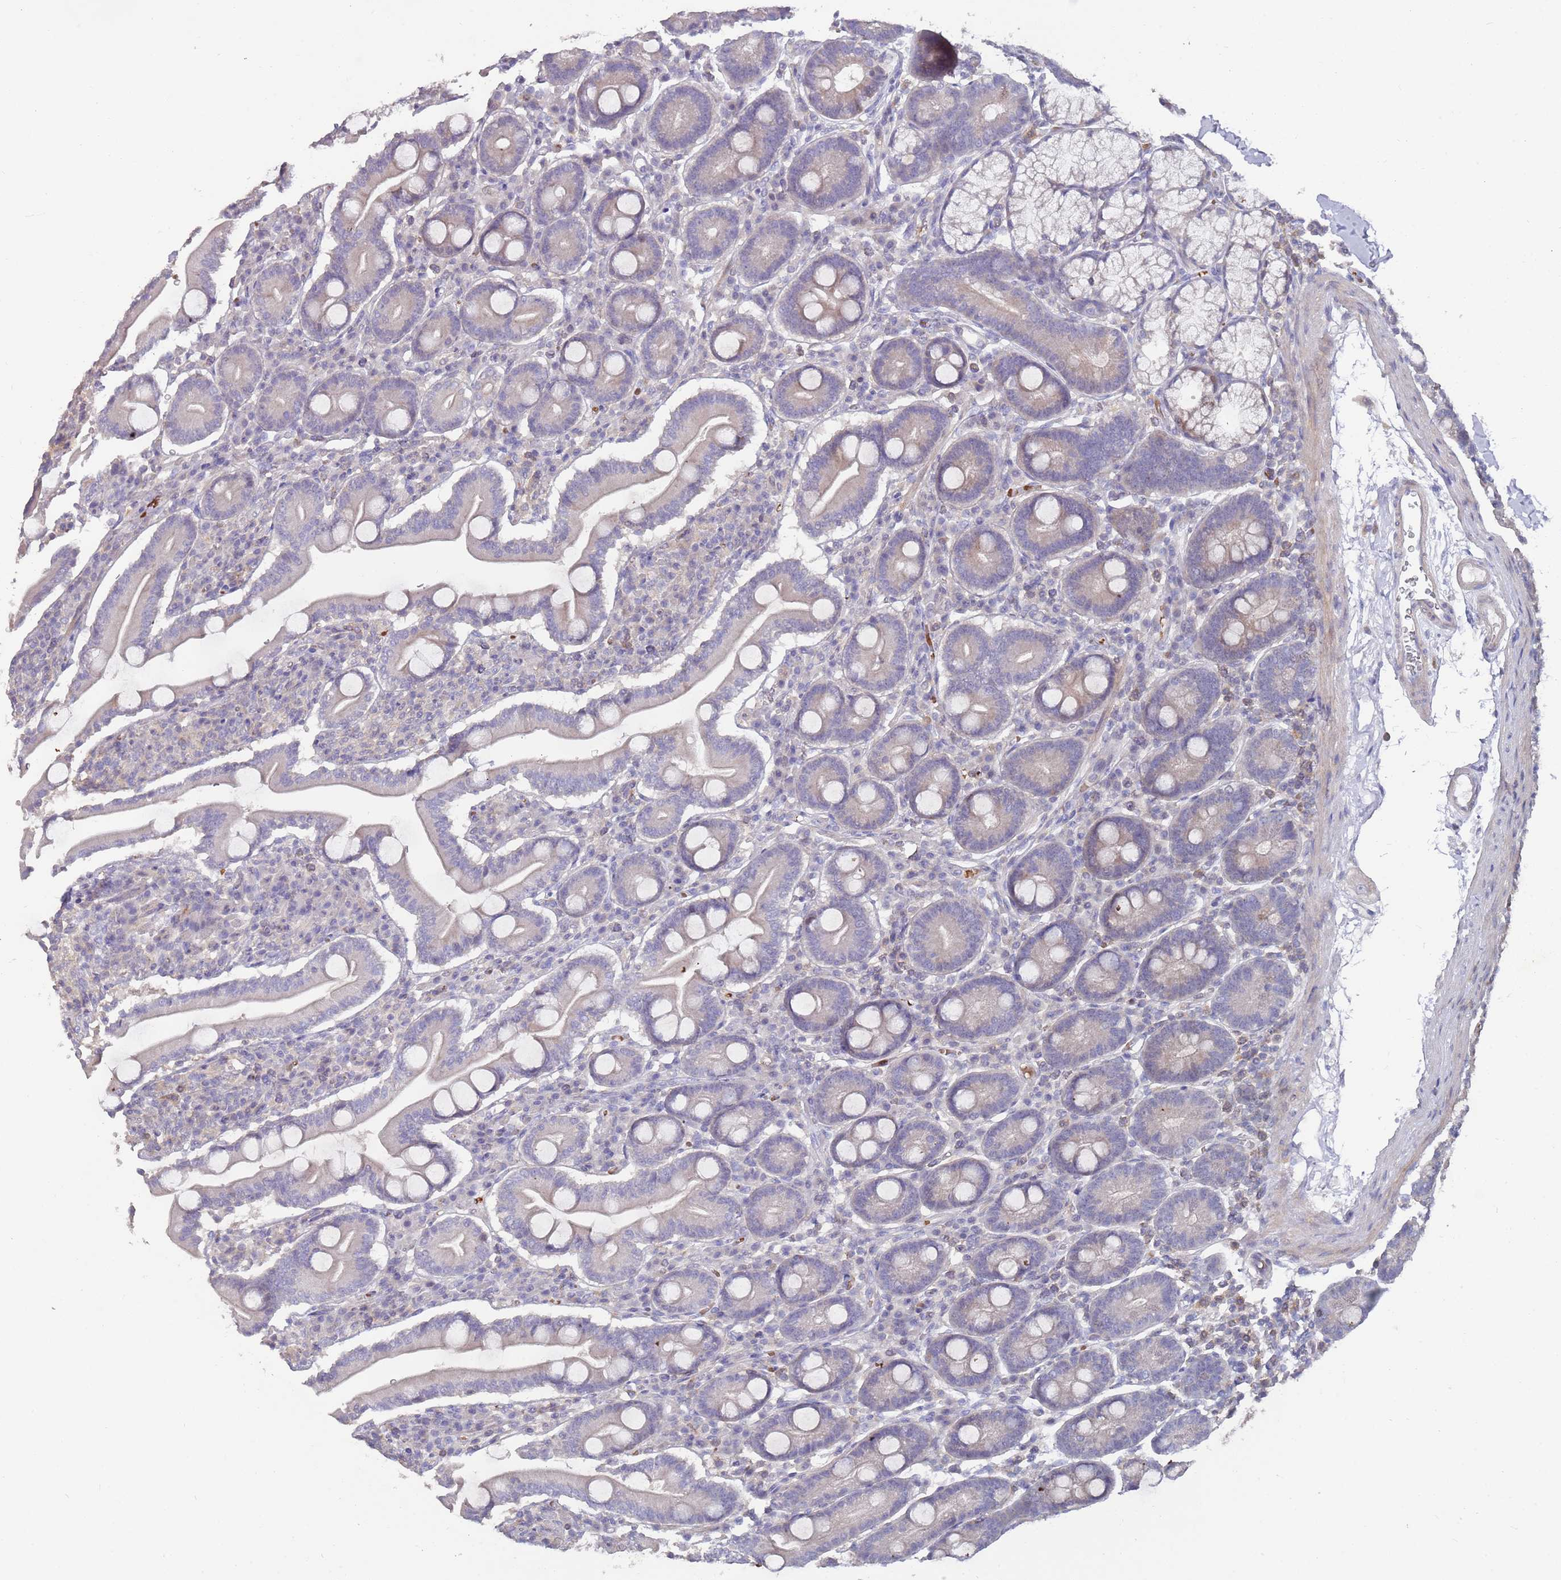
{"staining": {"intensity": "weak", "quantity": "25%-75%", "location": "cytoplasmic/membranous"}, "tissue": "duodenum", "cell_type": "Glandular cells", "image_type": "normal", "snomed": [{"axis": "morphology", "description": "Normal tissue, NOS"}, {"axis": "topography", "description": "Duodenum"}], "caption": "DAB (3,3'-diaminobenzidine) immunohistochemical staining of normal human duodenum shows weak cytoplasmic/membranous protein positivity in about 25%-75% of glandular cells.", "gene": "LACC1", "patient": {"sex": "male", "age": 35}}